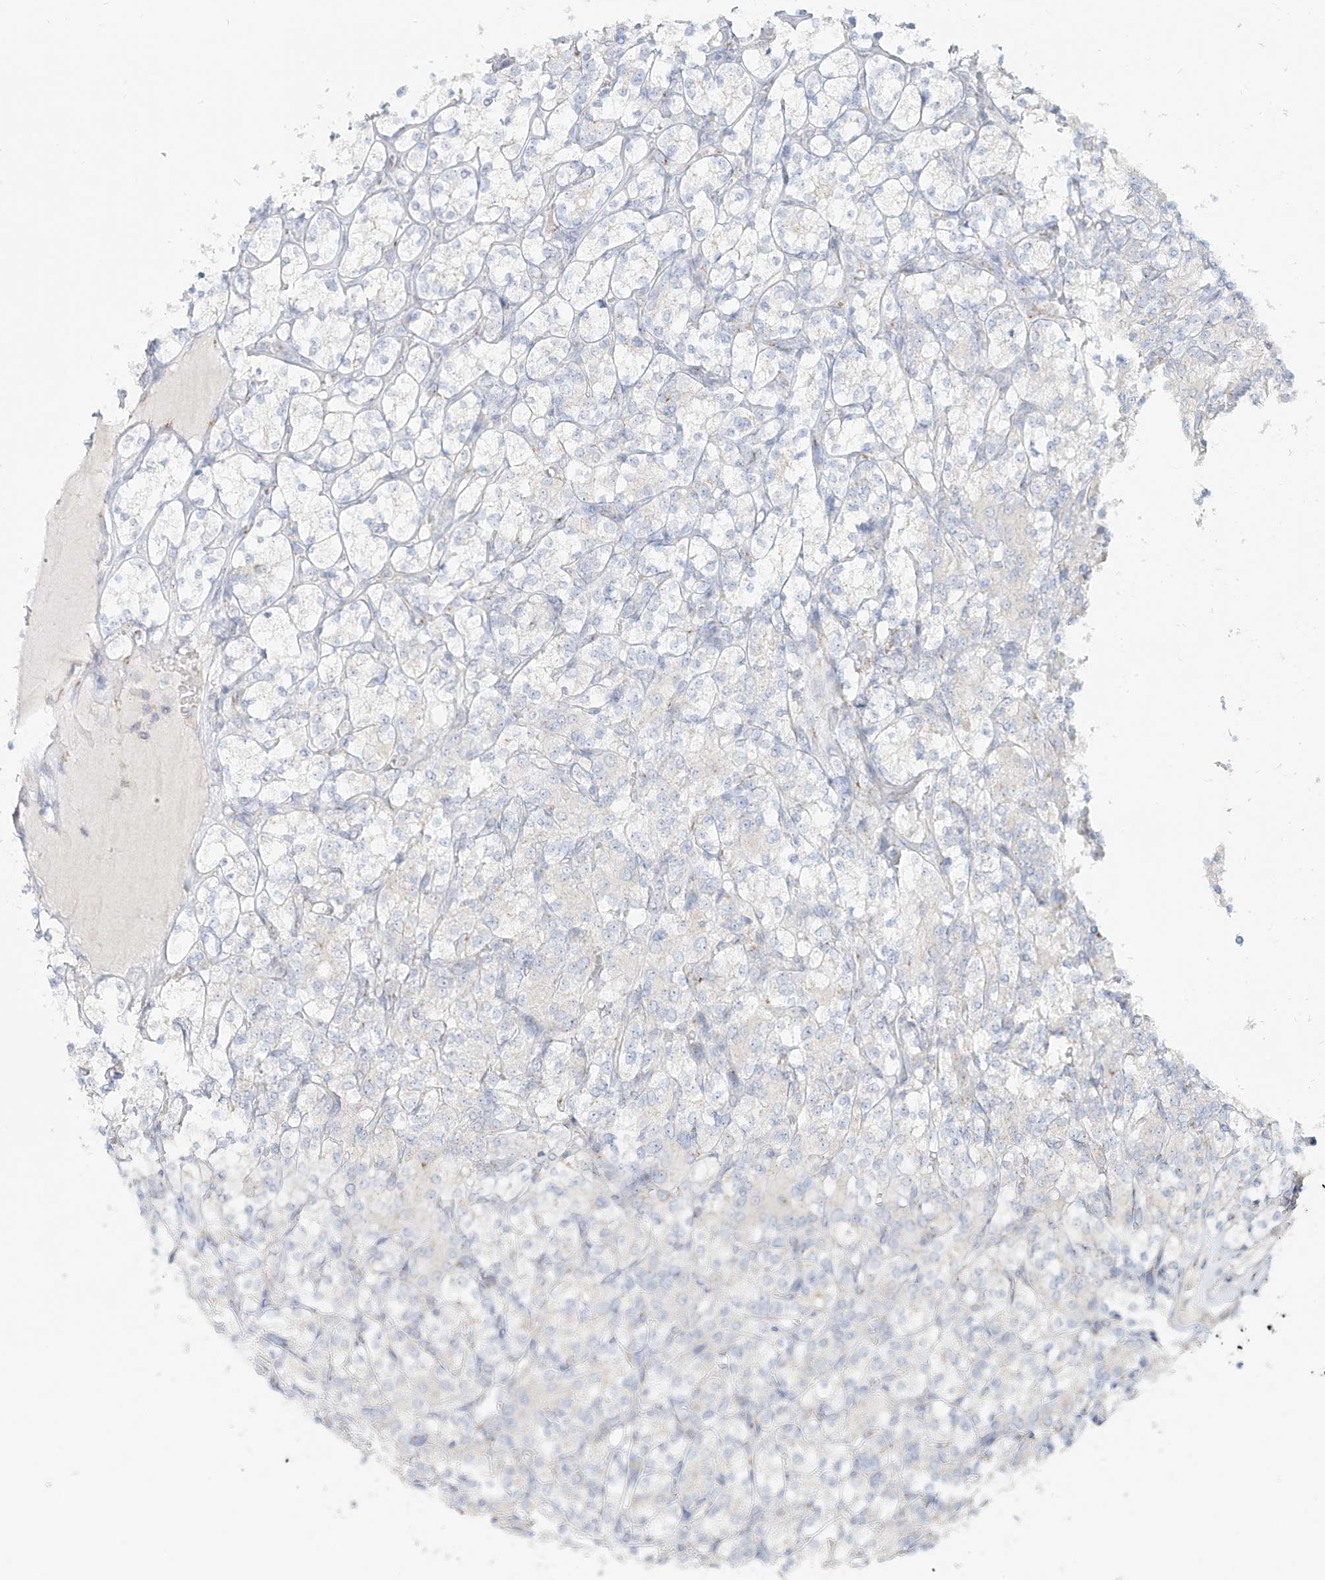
{"staining": {"intensity": "negative", "quantity": "none", "location": "none"}, "tissue": "renal cancer", "cell_type": "Tumor cells", "image_type": "cancer", "snomed": [{"axis": "morphology", "description": "Adenocarcinoma, NOS"}, {"axis": "topography", "description": "Kidney"}], "caption": "A high-resolution photomicrograph shows IHC staining of renal cancer, which demonstrates no significant positivity in tumor cells.", "gene": "BSDC1", "patient": {"sex": "male", "age": 77}}